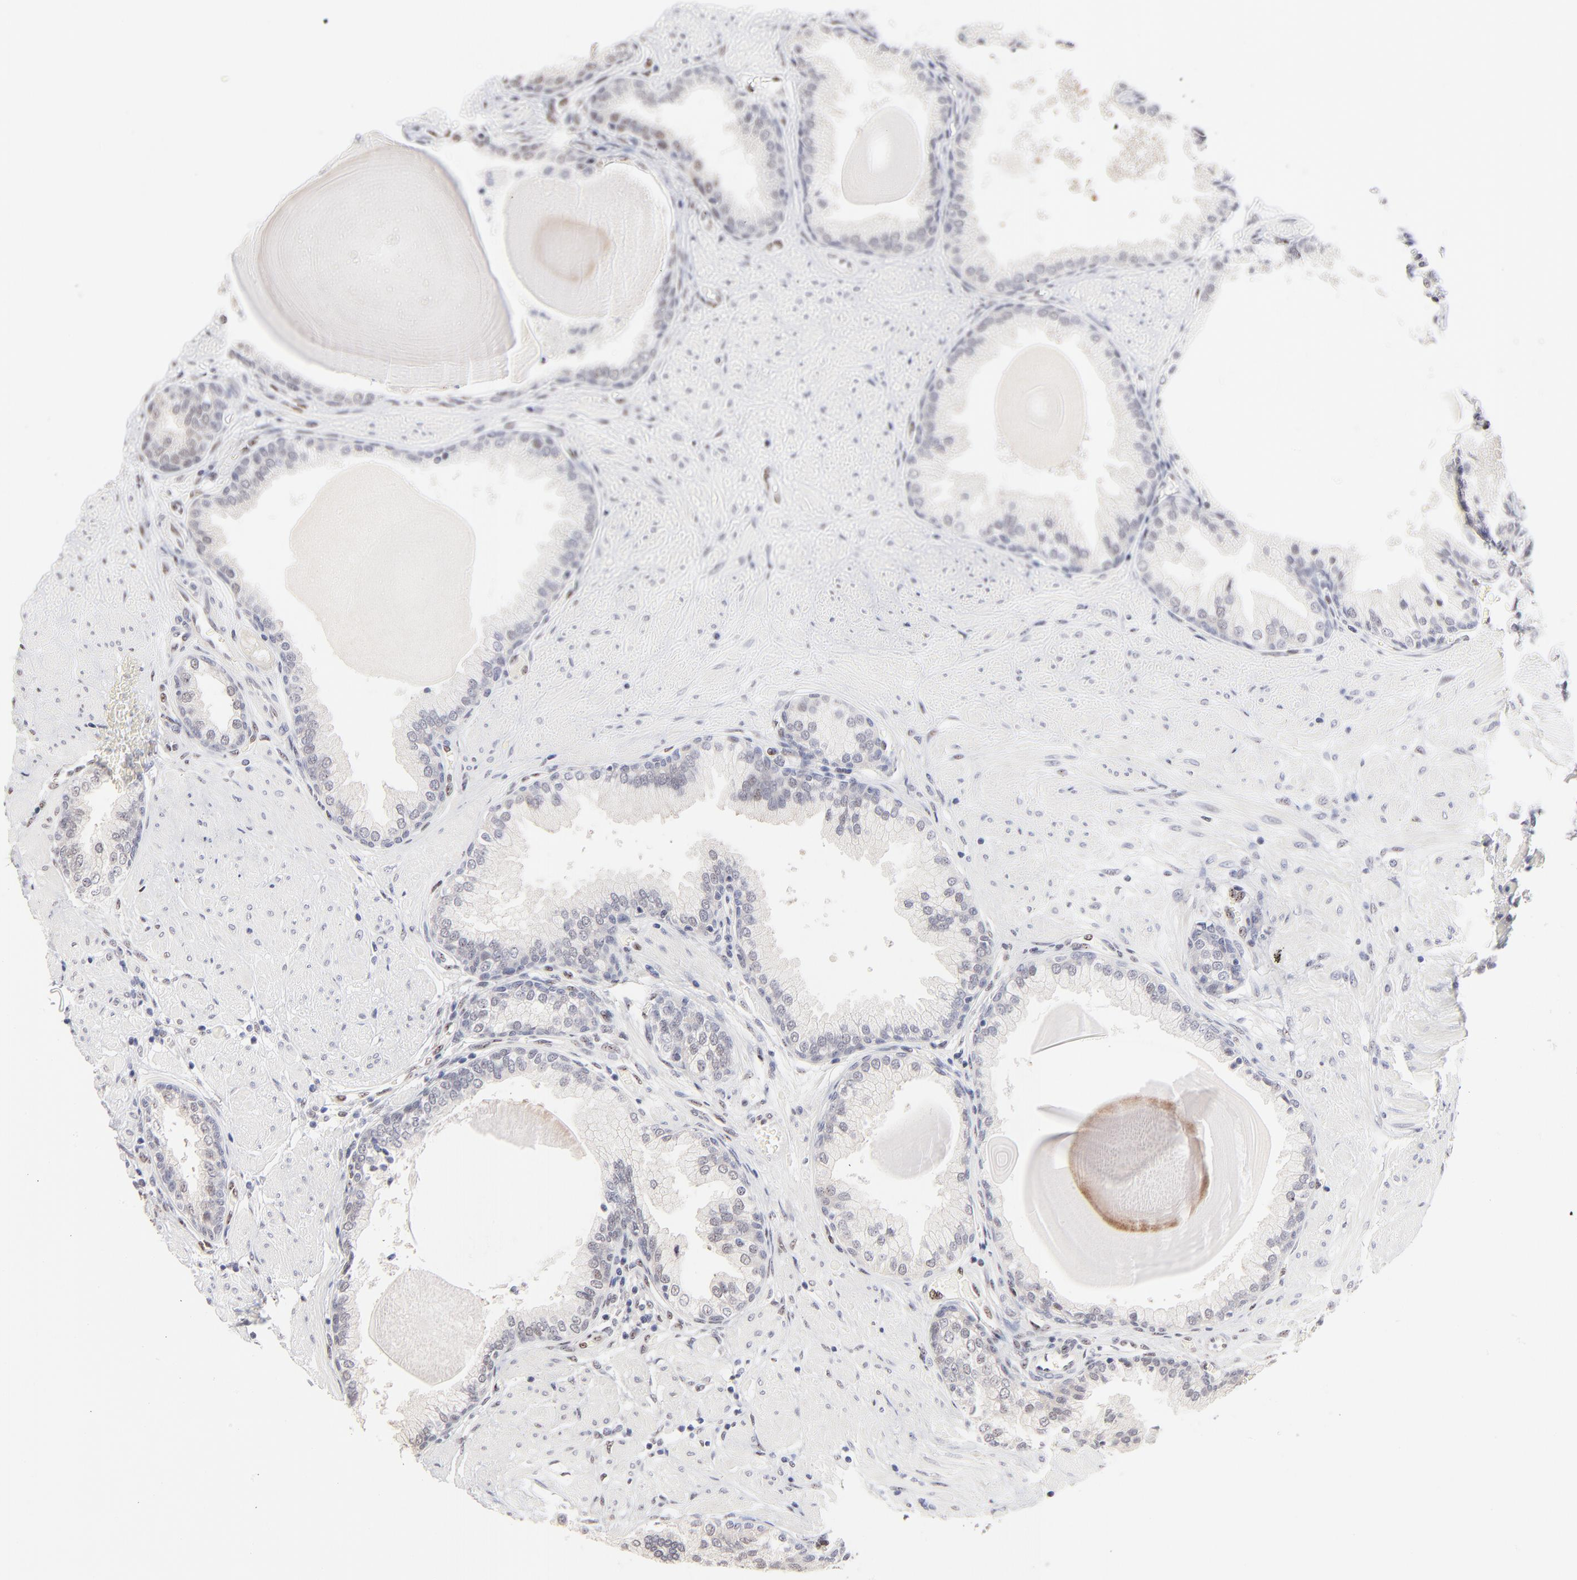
{"staining": {"intensity": "moderate", "quantity": "<25%", "location": "nuclear"}, "tissue": "prostate", "cell_type": "Glandular cells", "image_type": "normal", "snomed": [{"axis": "morphology", "description": "Normal tissue, NOS"}, {"axis": "topography", "description": "Prostate"}], "caption": "Moderate nuclear positivity for a protein is identified in approximately <25% of glandular cells of benign prostate using IHC.", "gene": "STAT3", "patient": {"sex": "male", "age": 51}}